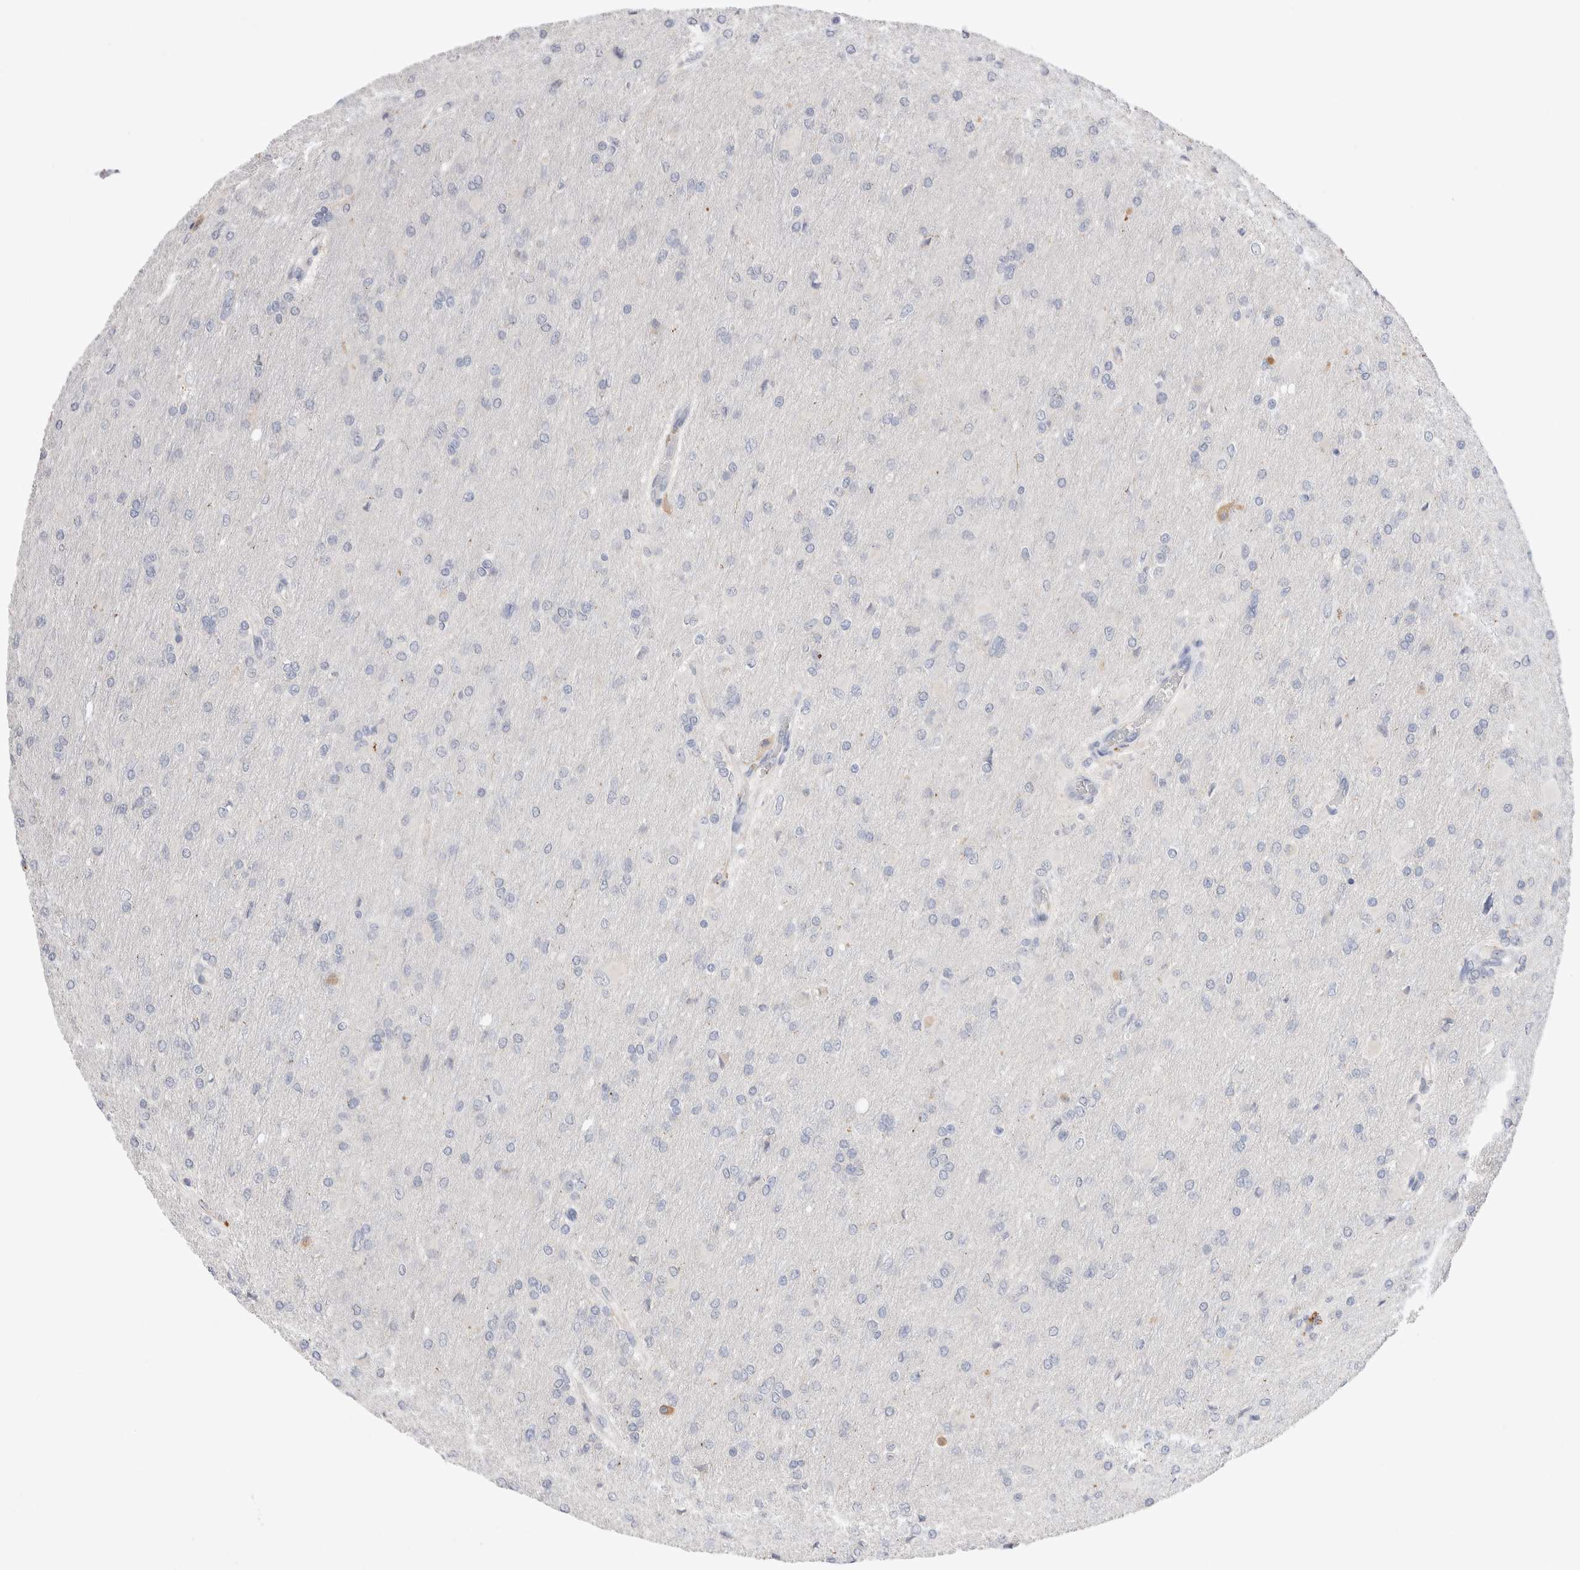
{"staining": {"intensity": "negative", "quantity": "none", "location": "none"}, "tissue": "glioma", "cell_type": "Tumor cells", "image_type": "cancer", "snomed": [{"axis": "morphology", "description": "Glioma, malignant, High grade"}, {"axis": "topography", "description": "Cerebral cortex"}], "caption": "The photomicrograph reveals no significant staining in tumor cells of glioma.", "gene": "FFAR2", "patient": {"sex": "female", "age": 36}}